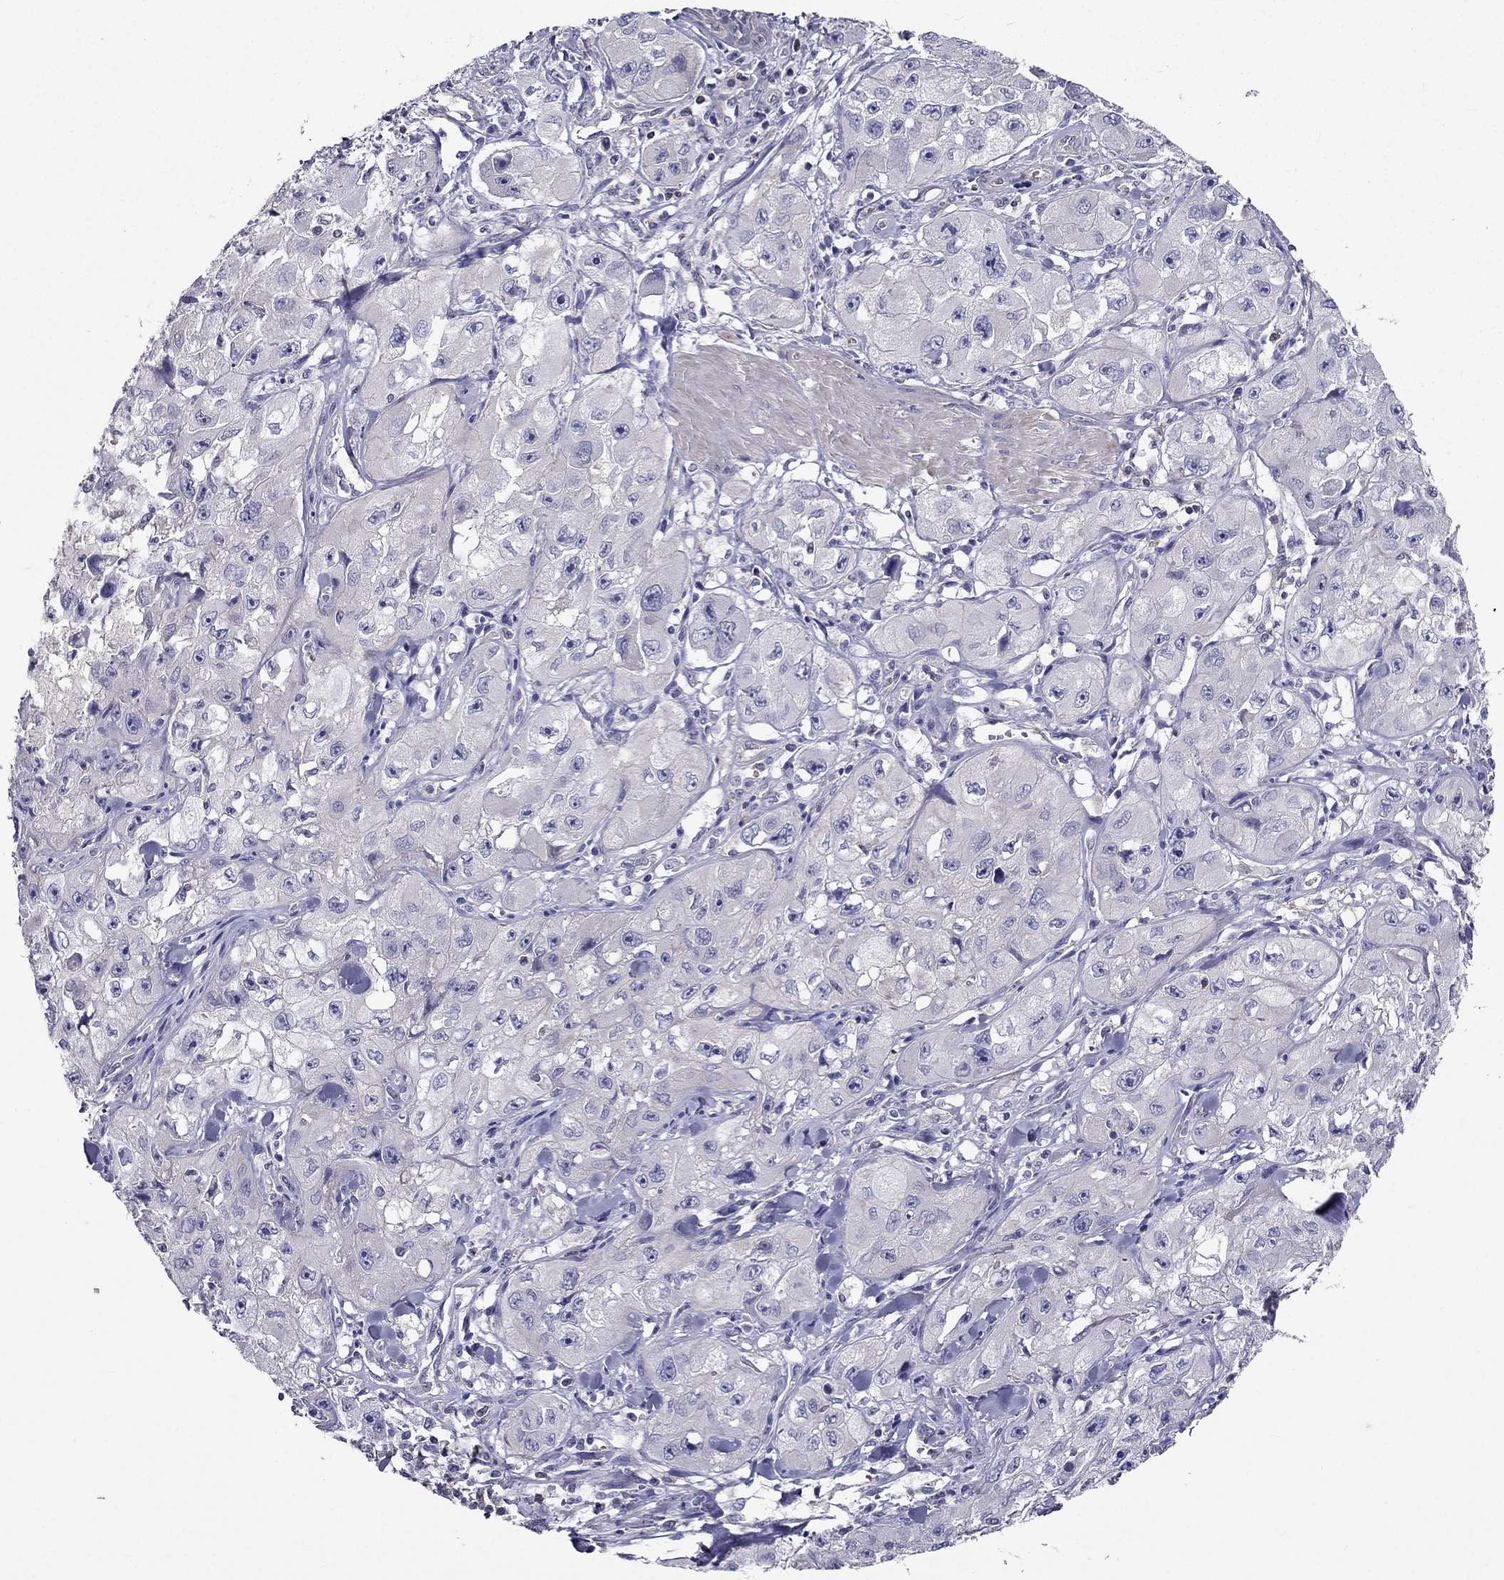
{"staining": {"intensity": "negative", "quantity": "none", "location": "none"}, "tissue": "skin cancer", "cell_type": "Tumor cells", "image_type": "cancer", "snomed": [{"axis": "morphology", "description": "Squamous cell carcinoma, NOS"}, {"axis": "topography", "description": "Skin"}, {"axis": "topography", "description": "Subcutis"}], "caption": "Skin cancer (squamous cell carcinoma) was stained to show a protein in brown. There is no significant expression in tumor cells. (Stains: DAB (3,3'-diaminobenzidine) IHC with hematoxylin counter stain, Microscopy: brightfield microscopy at high magnification).", "gene": "AAK1", "patient": {"sex": "male", "age": 73}}